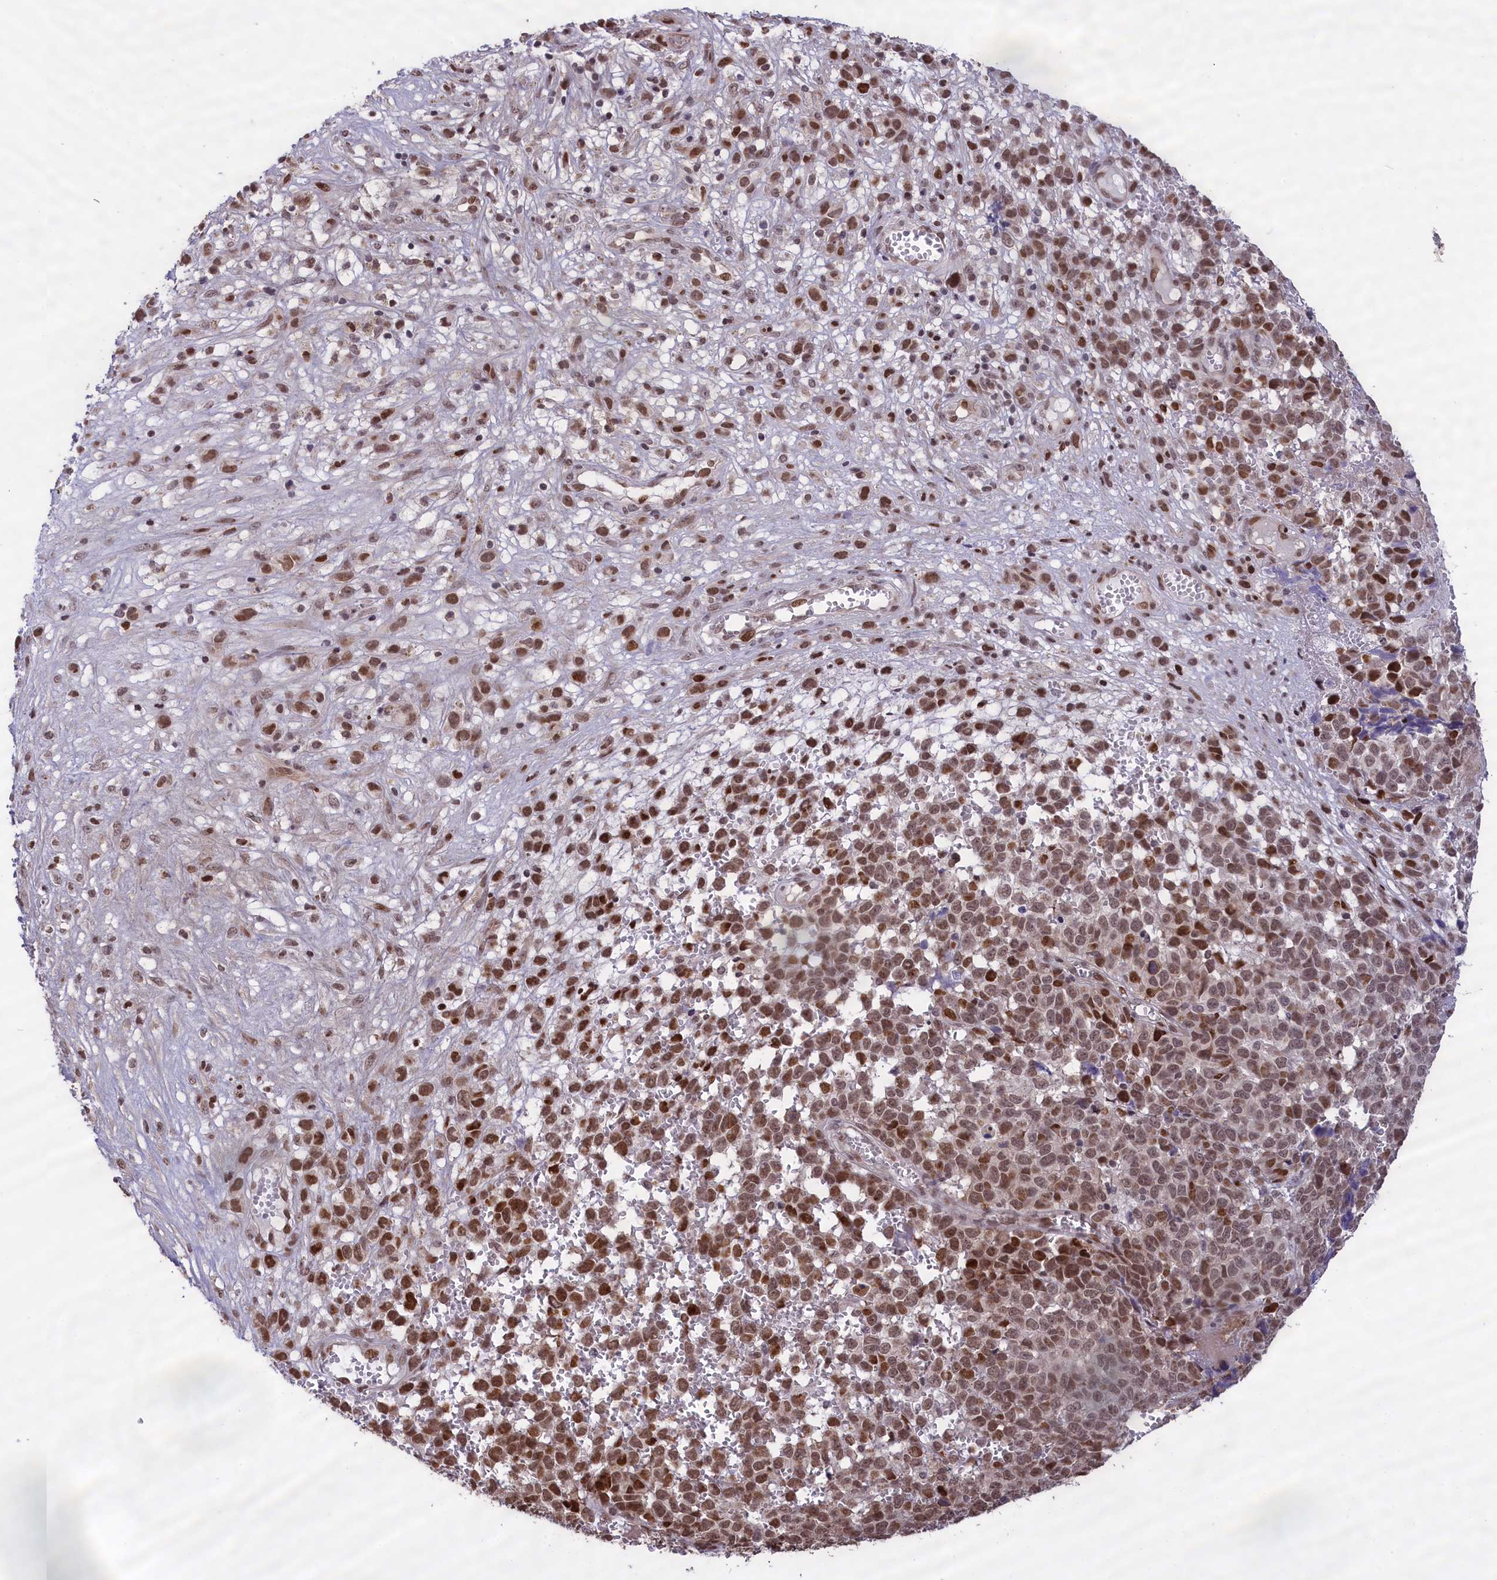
{"staining": {"intensity": "moderate", "quantity": ">75%", "location": "nuclear"}, "tissue": "melanoma", "cell_type": "Tumor cells", "image_type": "cancer", "snomed": [{"axis": "morphology", "description": "Malignant melanoma, NOS"}, {"axis": "topography", "description": "Nose, NOS"}], "caption": "This photomicrograph reveals melanoma stained with immunohistochemistry to label a protein in brown. The nuclear of tumor cells show moderate positivity for the protein. Nuclei are counter-stained blue.", "gene": "RELB", "patient": {"sex": "female", "age": 48}}